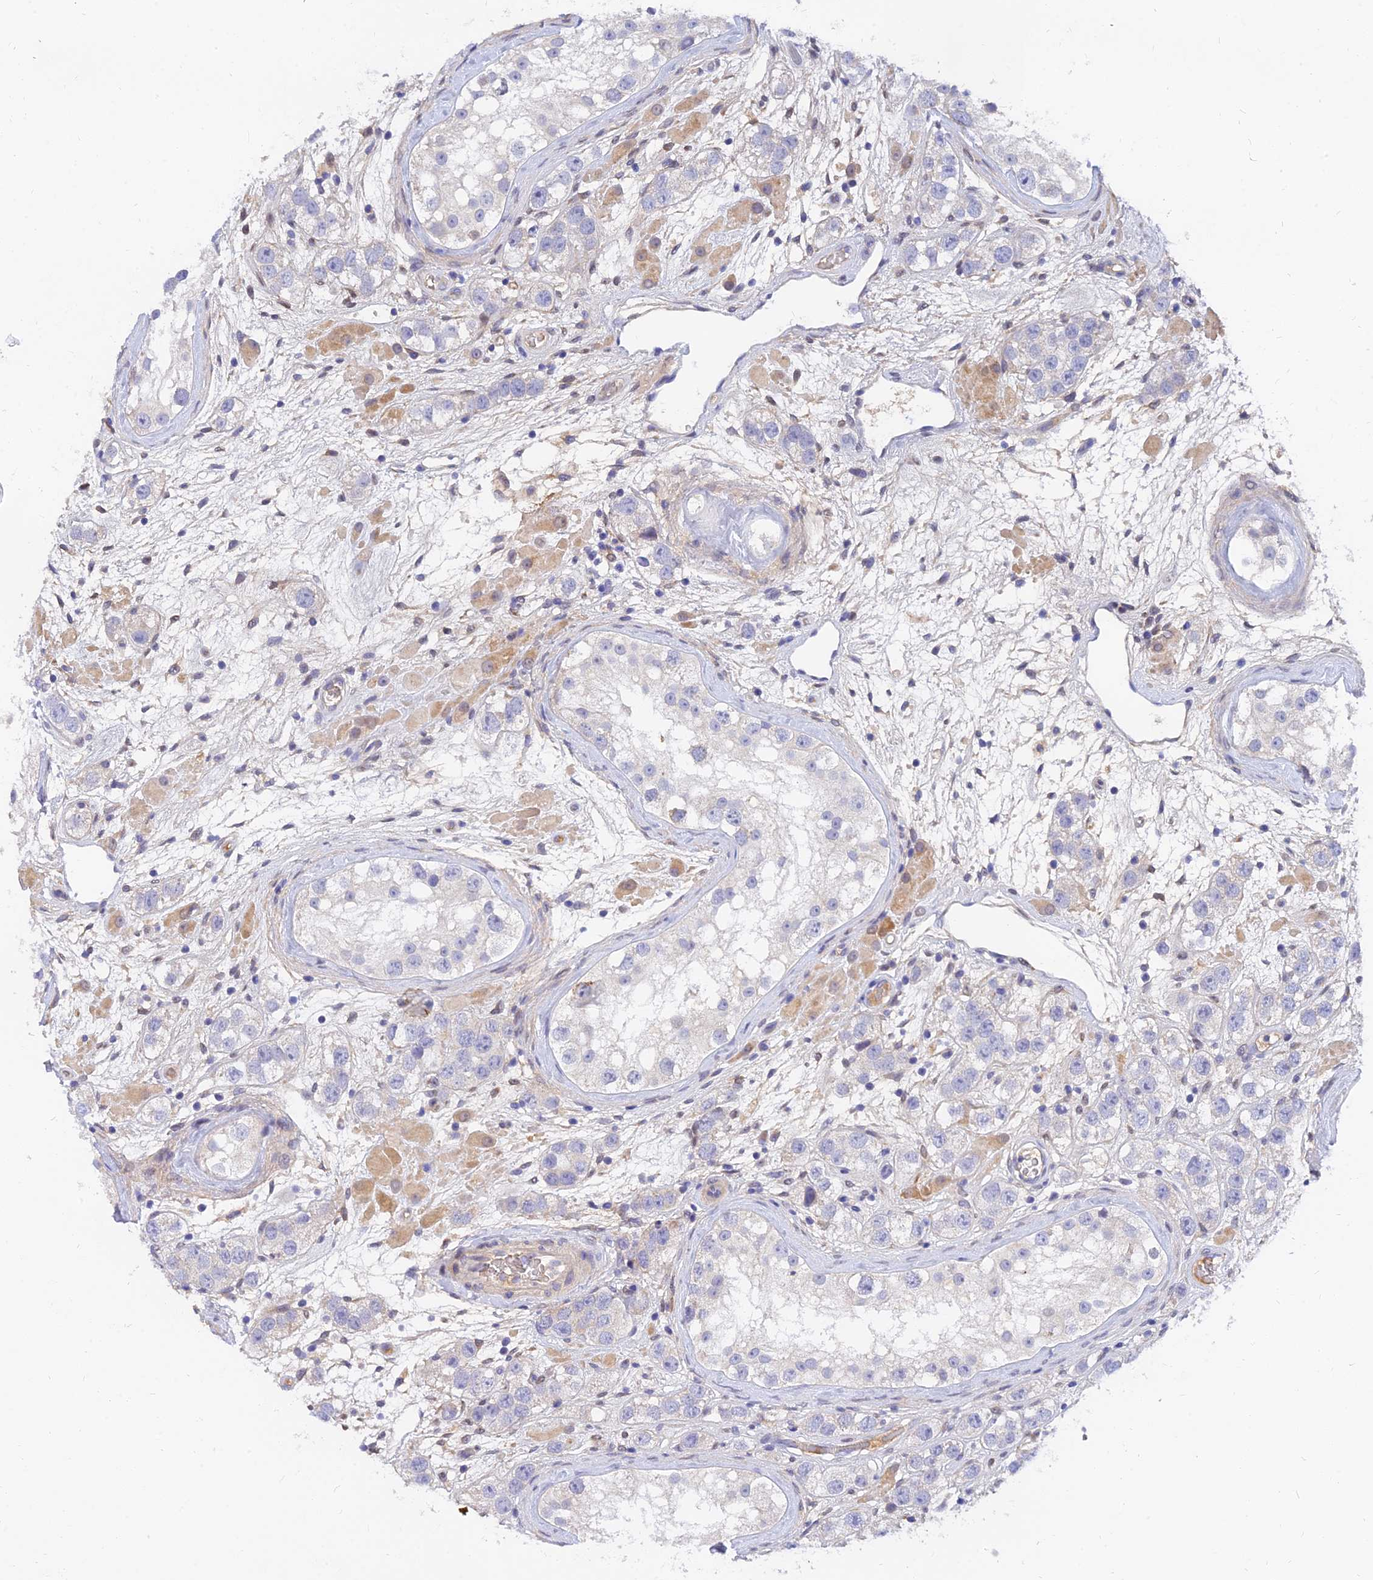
{"staining": {"intensity": "negative", "quantity": "none", "location": "none"}, "tissue": "testis cancer", "cell_type": "Tumor cells", "image_type": "cancer", "snomed": [{"axis": "morphology", "description": "Seminoma, NOS"}, {"axis": "topography", "description": "Testis"}], "caption": "This is a photomicrograph of IHC staining of testis cancer (seminoma), which shows no staining in tumor cells.", "gene": "ANKS4B", "patient": {"sex": "male", "age": 28}}